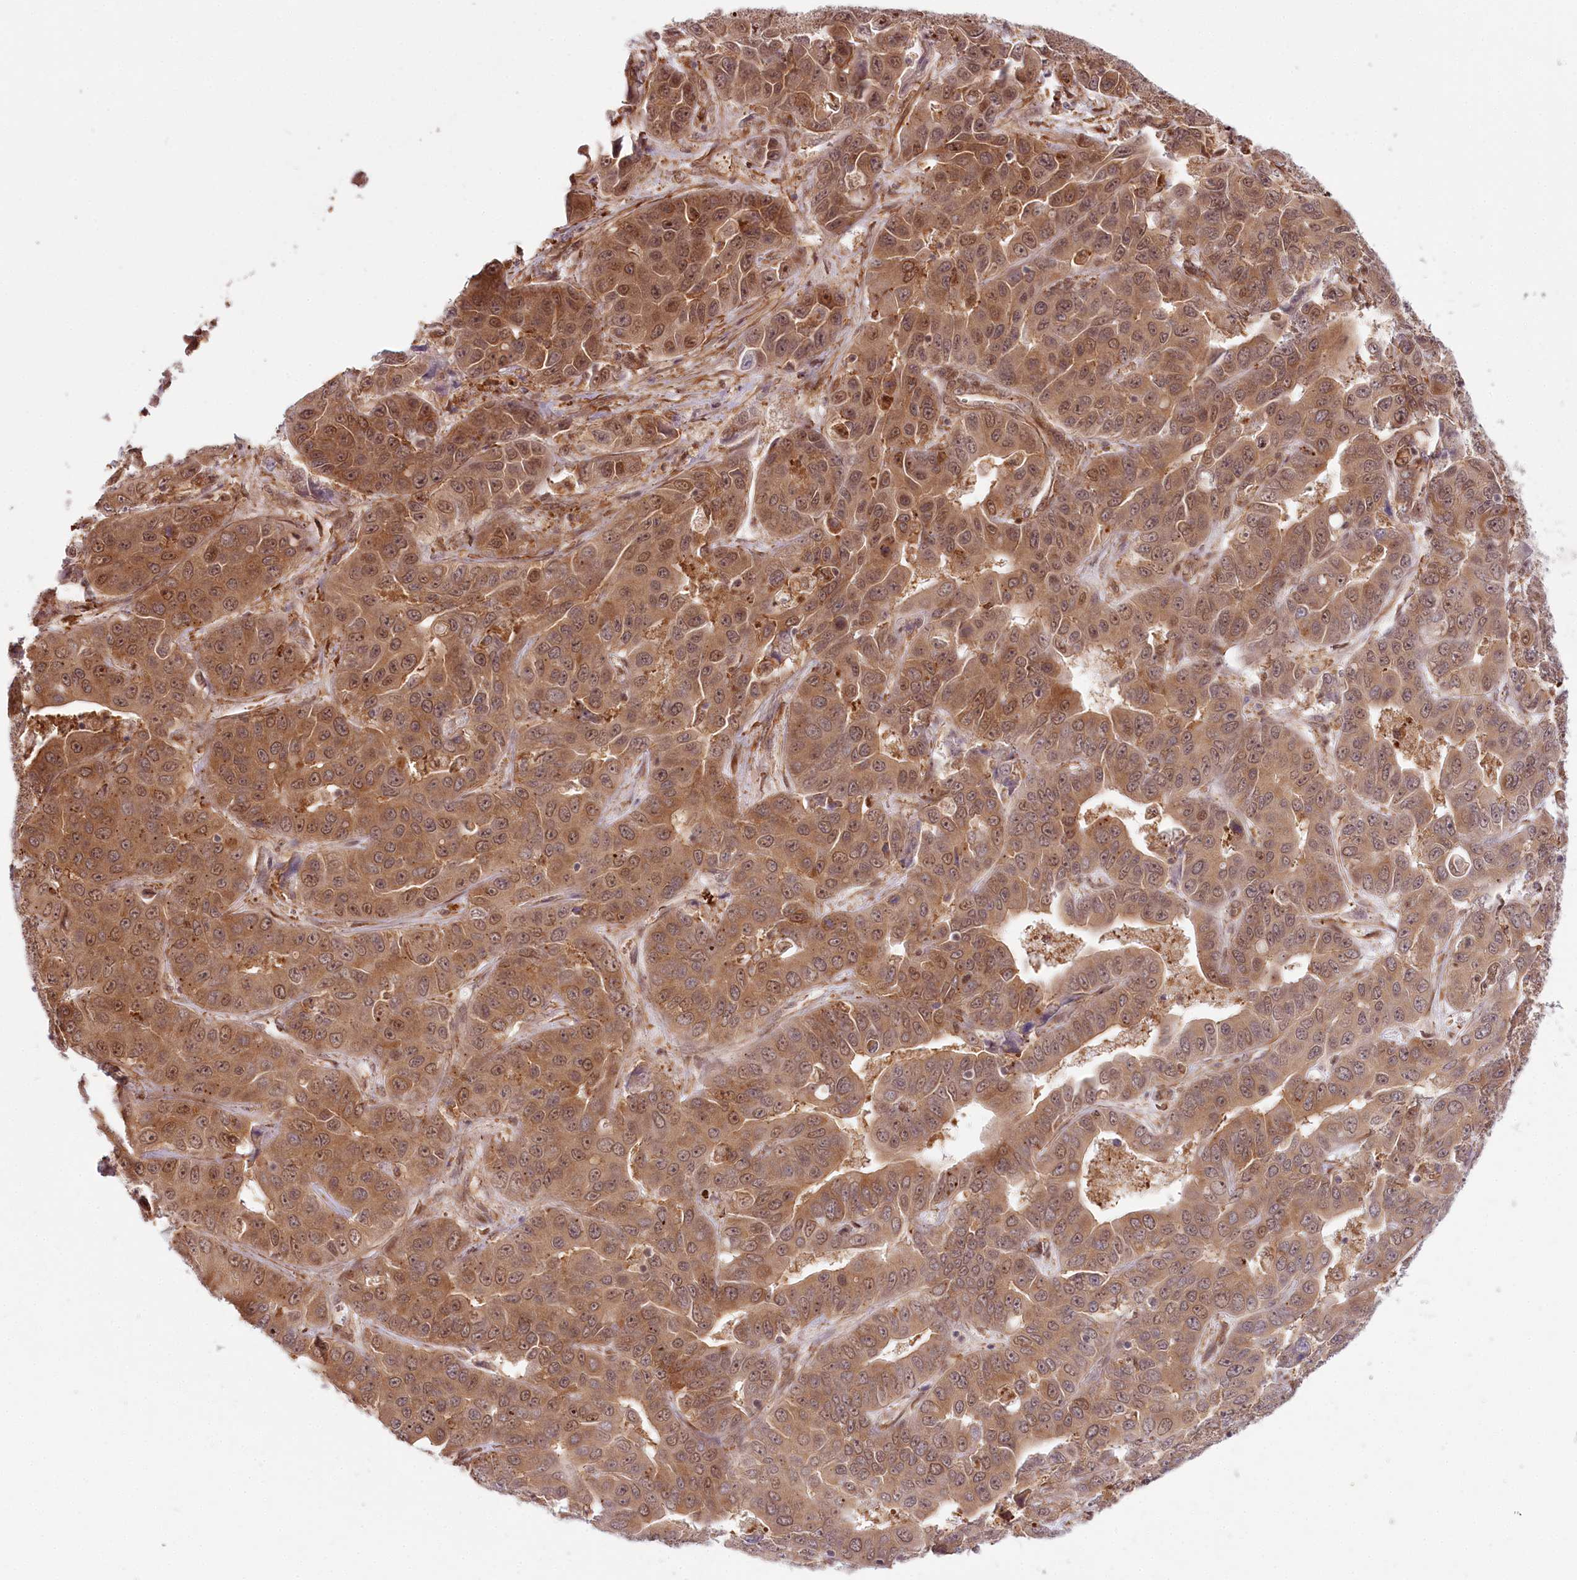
{"staining": {"intensity": "moderate", "quantity": ">75%", "location": "cytoplasmic/membranous,nuclear"}, "tissue": "liver cancer", "cell_type": "Tumor cells", "image_type": "cancer", "snomed": [{"axis": "morphology", "description": "Cholangiocarcinoma"}, {"axis": "topography", "description": "Liver"}], "caption": "Brown immunohistochemical staining in human liver cholangiocarcinoma exhibits moderate cytoplasmic/membranous and nuclear positivity in approximately >75% of tumor cells.", "gene": "TUBGCP2", "patient": {"sex": "female", "age": 52}}